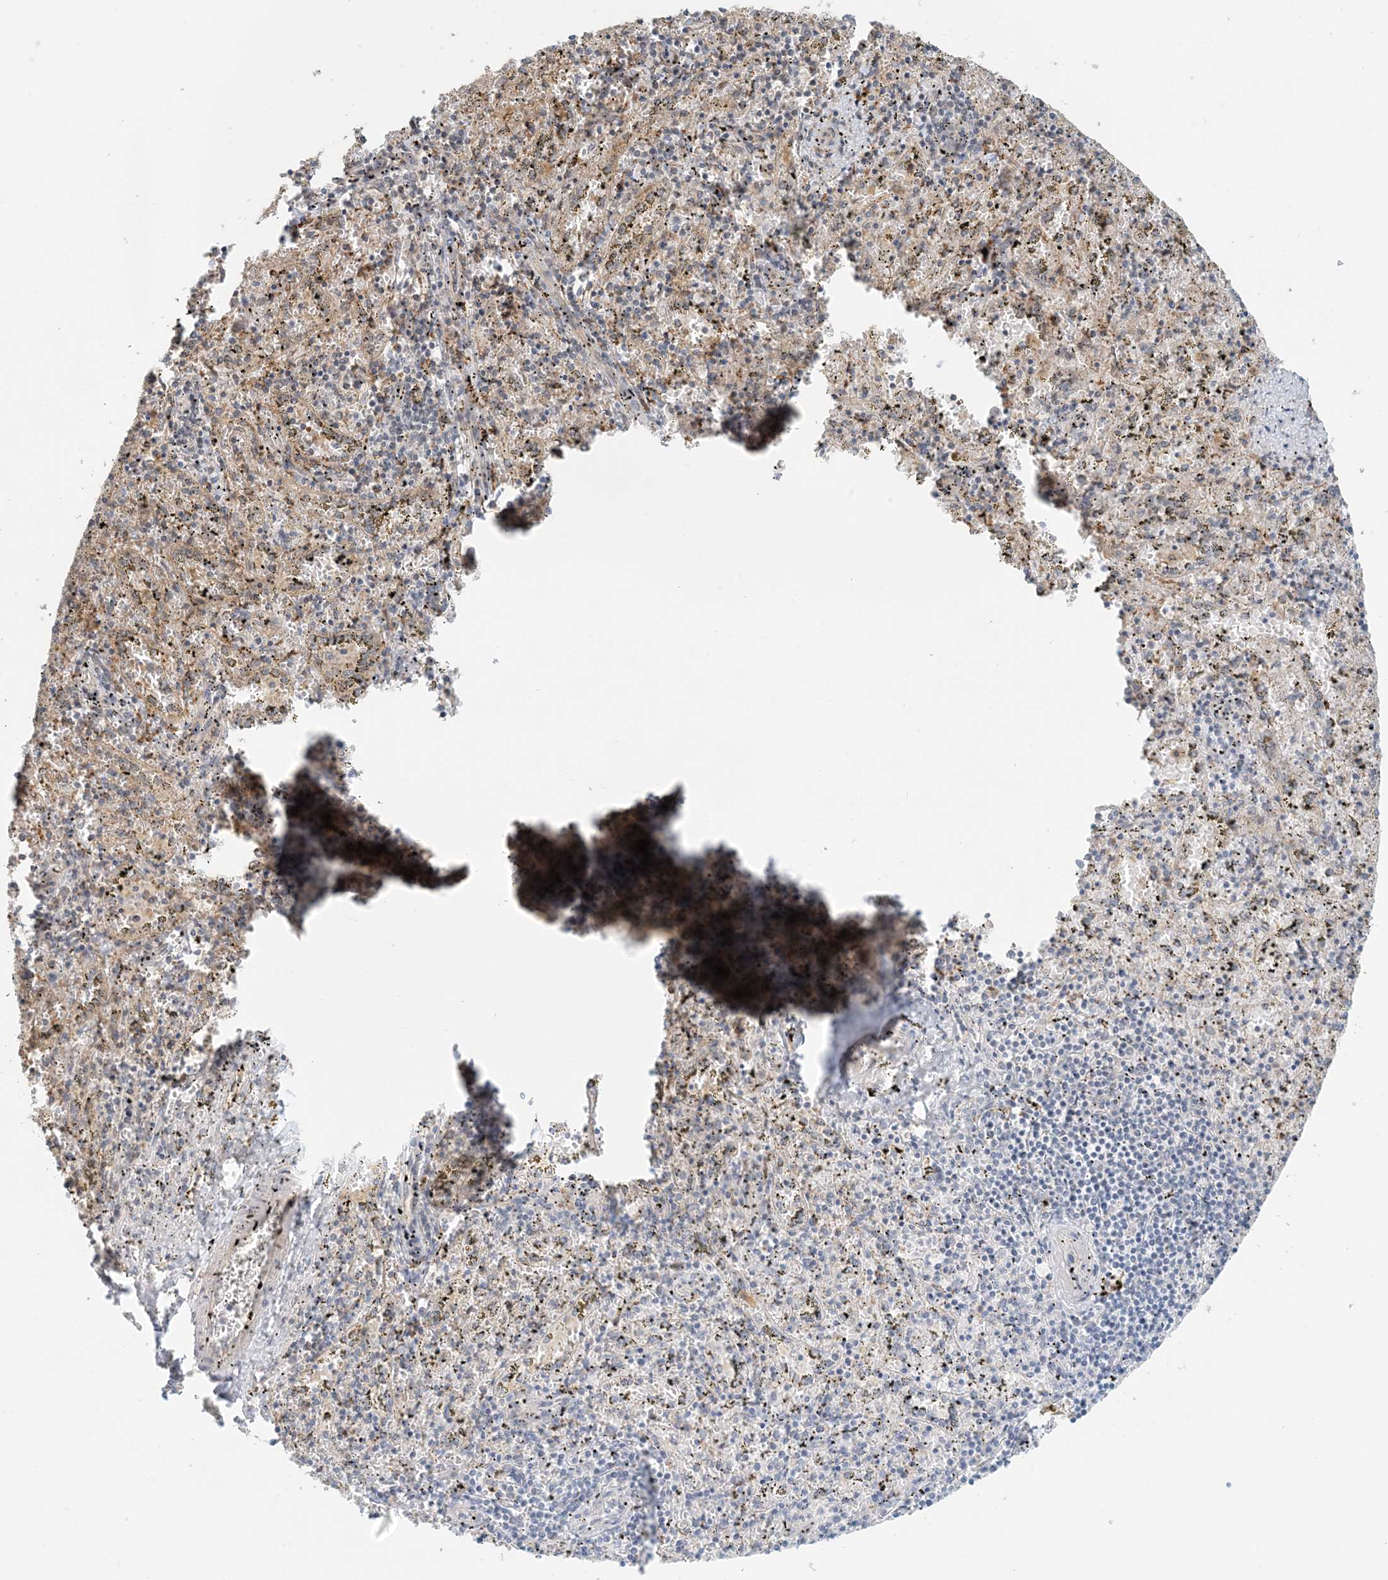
{"staining": {"intensity": "negative", "quantity": "none", "location": "none"}, "tissue": "spleen", "cell_type": "Cells in red pulp", "image_type": "normal", "snomed": [{"axis": "morphology", "description": "Normal tissue, NOS"}, {"axis": "topography", "description": "Spleen"}], "caption": "A high-resolution histopathology image shows IHC staining of benign spleen, which exhibits no significant staining in cells in red pulp.", "gene": "OBI1", "patient": {"sex": "male", "age": 11}}